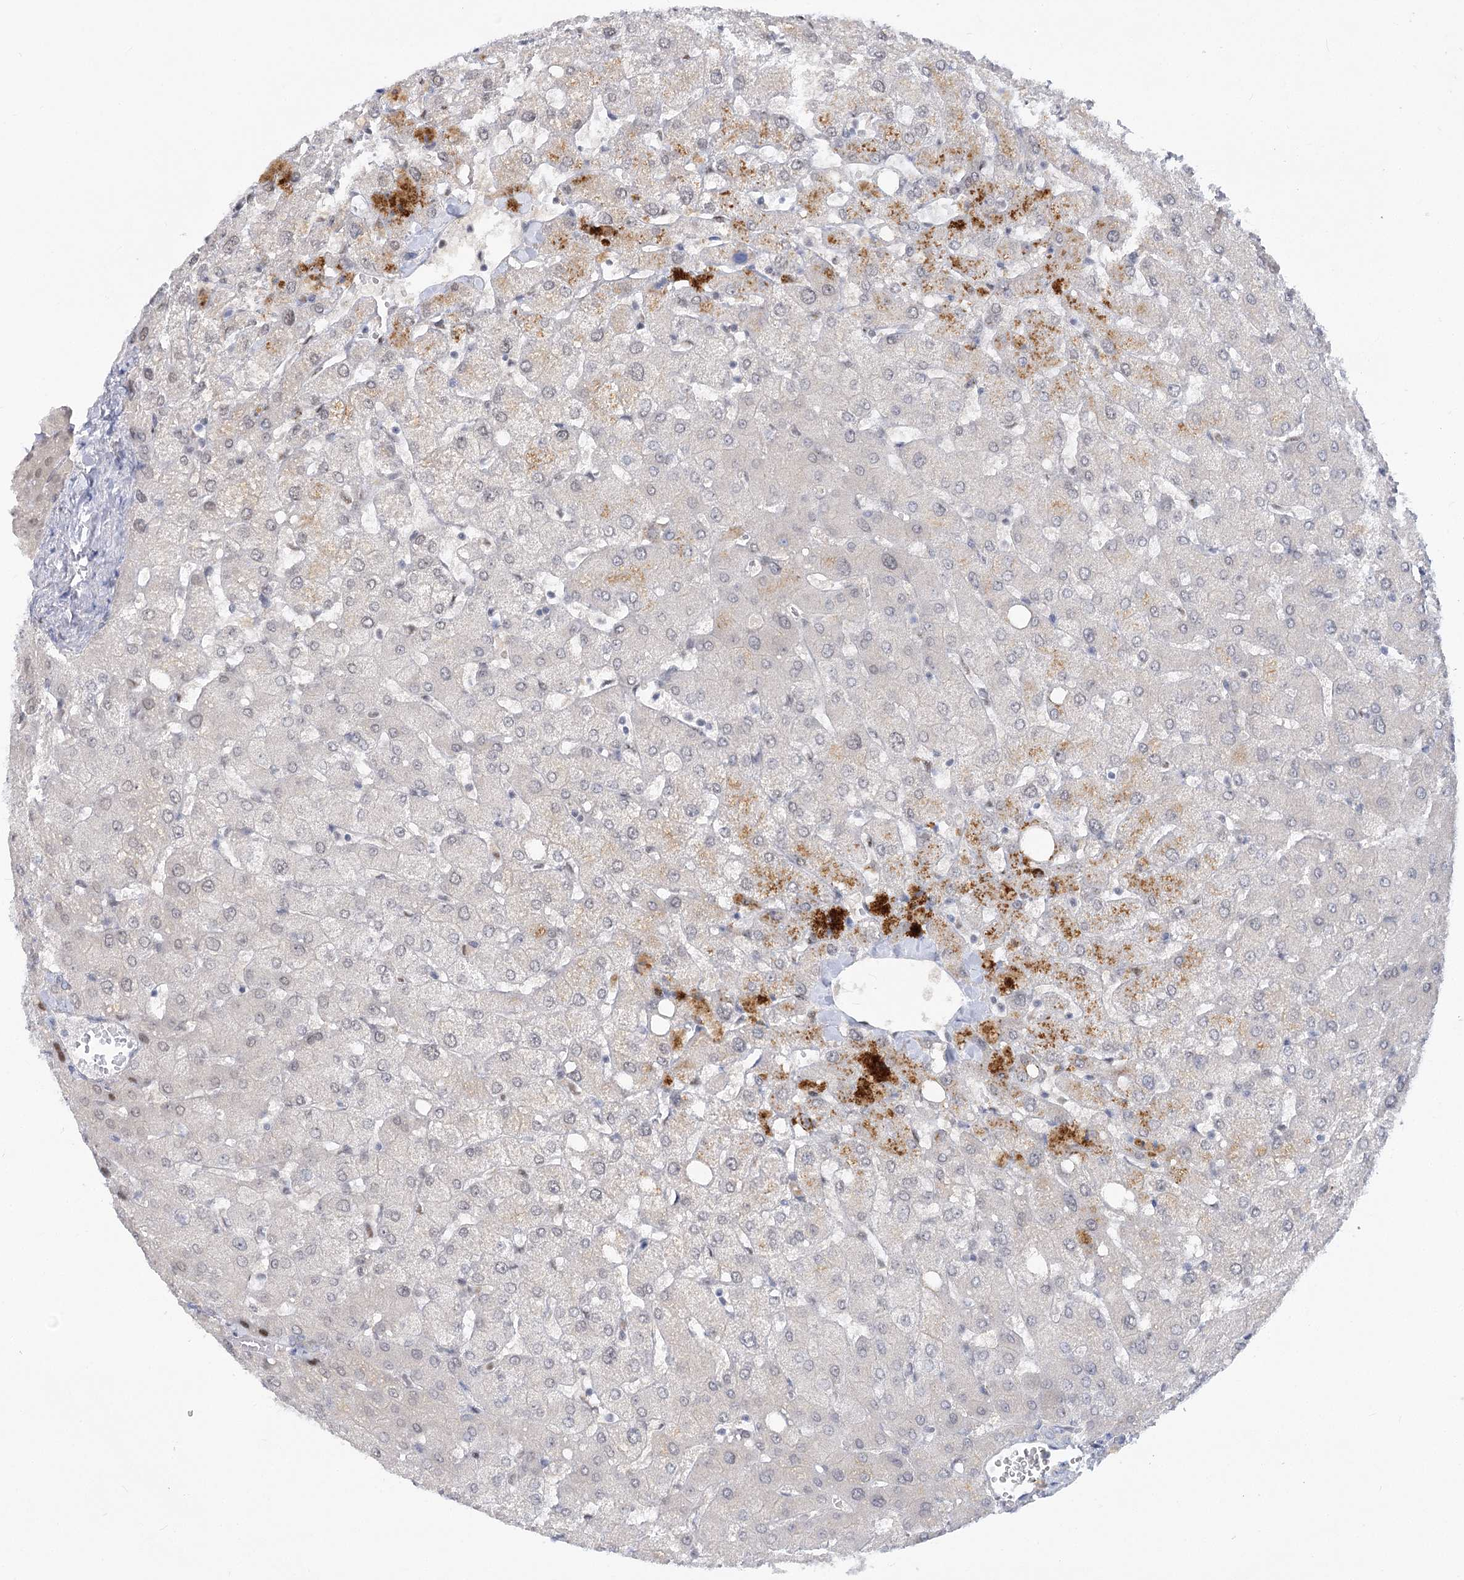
{"staining": {"intensity": "negative", "quantity": "none", "location": "none"}, "tissue": "liver", "cell_type": "Cholangiocytes", "image_type": "normal", "snomed": [{"axis": "morphology", "description": "Normal tissue, NOS"}, {"axis": "topography", "description": "Liver"}], "caption": "IHC of unremarkable liver shows no staining in cholangiocytes.", "gene": "ARSI", "patient": {"sex": "female", "age": 54}}